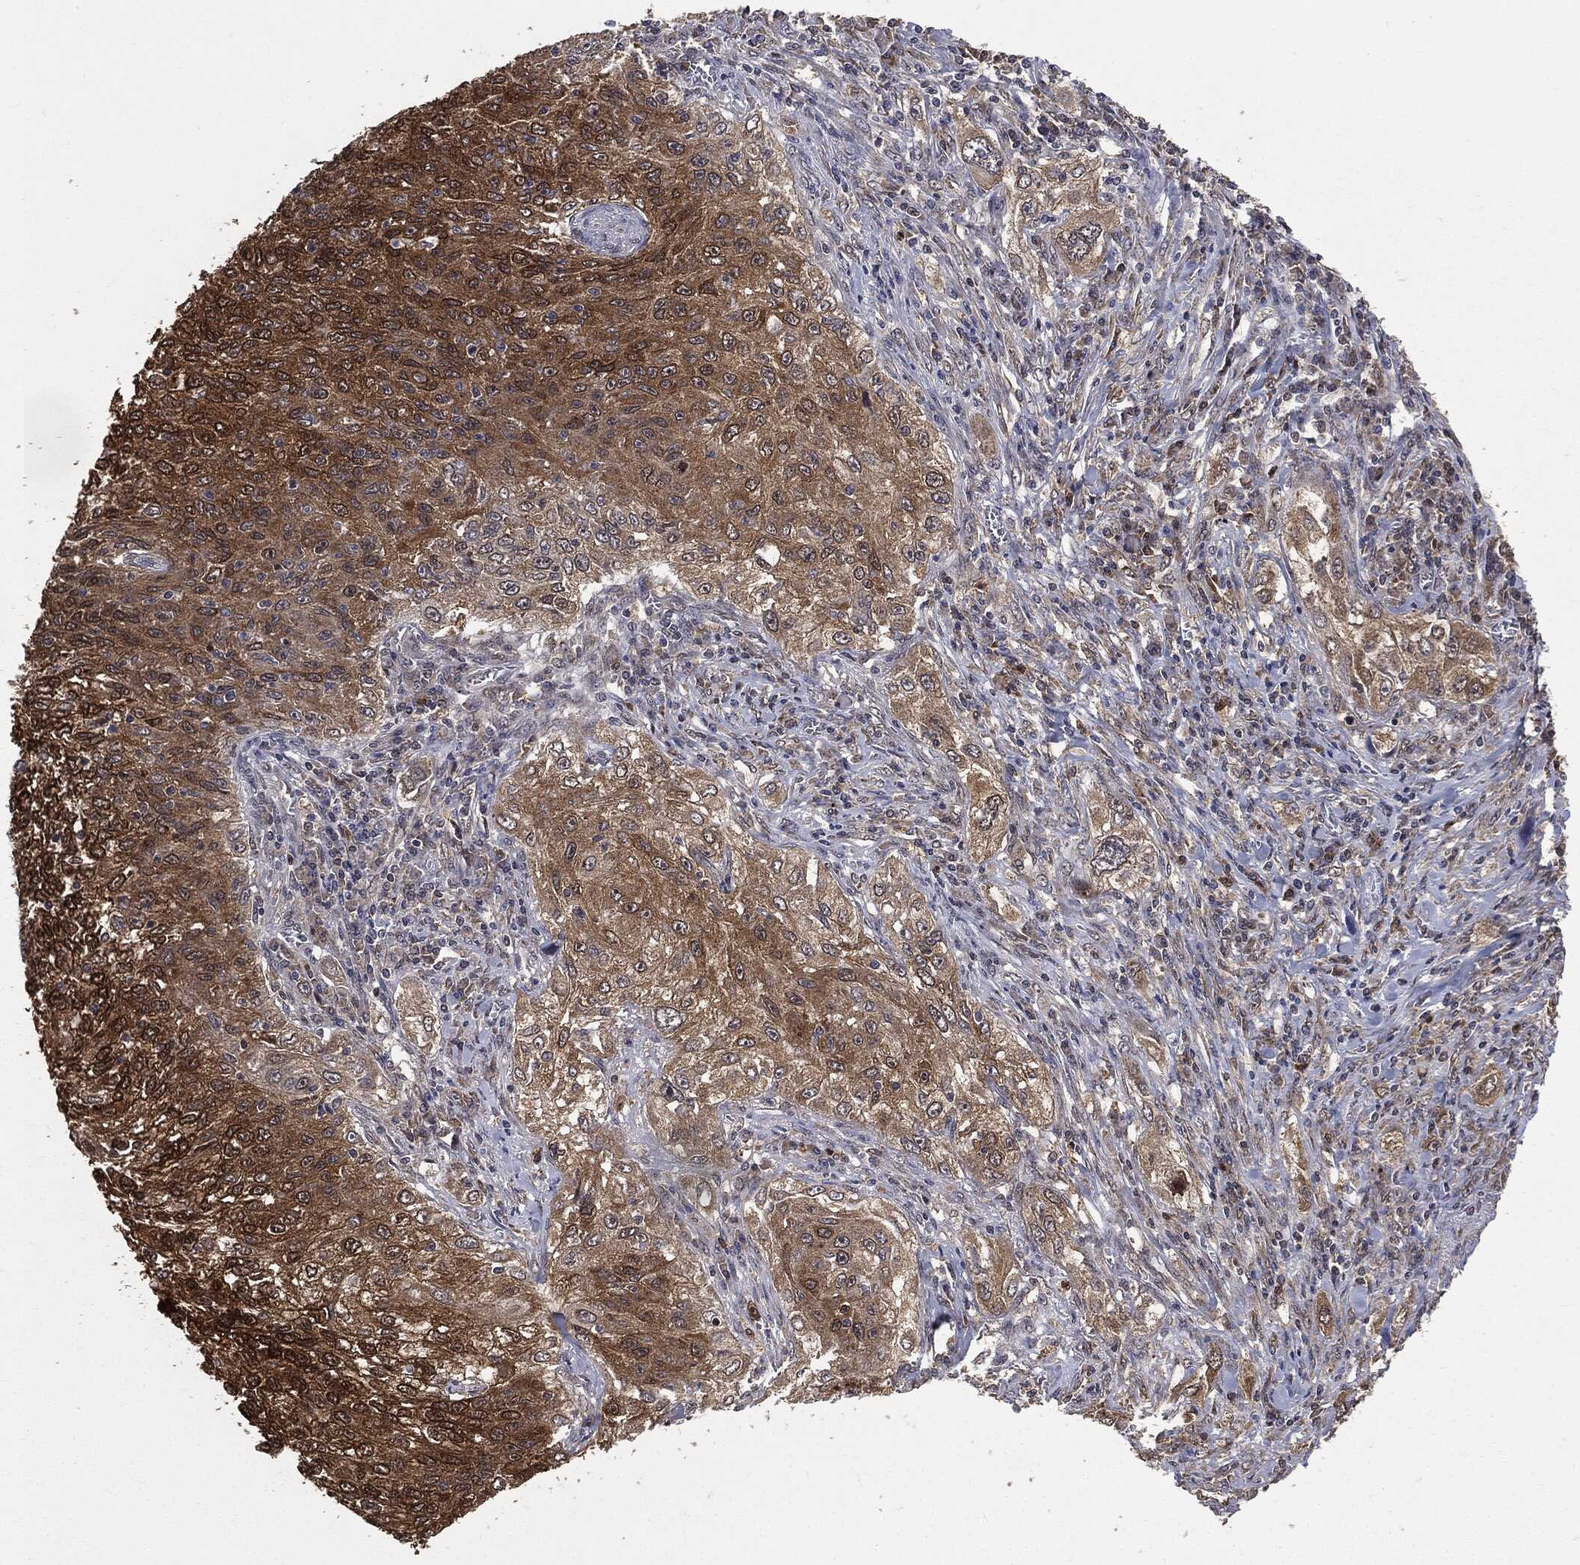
{"staining": {"intensity": "moderate", "quantity": ">75%", "location": "cytoplasmic/membranous"}, "tissue": "lung cancer", "cell_type": "Tumor cells", "image_type": "cancer", "snomed": [{"axis": "morphology", "description": "Squamous cell carcinoma, NOS"}, {"axis": "topography", "description": "Lung"}], "caption": "Lung cancer stained with a brown dye demonstrates moderate cytoplasmic/membranous positive positivity in approximately >75% of tumor cells.", "gene": "GPI", "patient": {"sex": "female", "age": 69}}